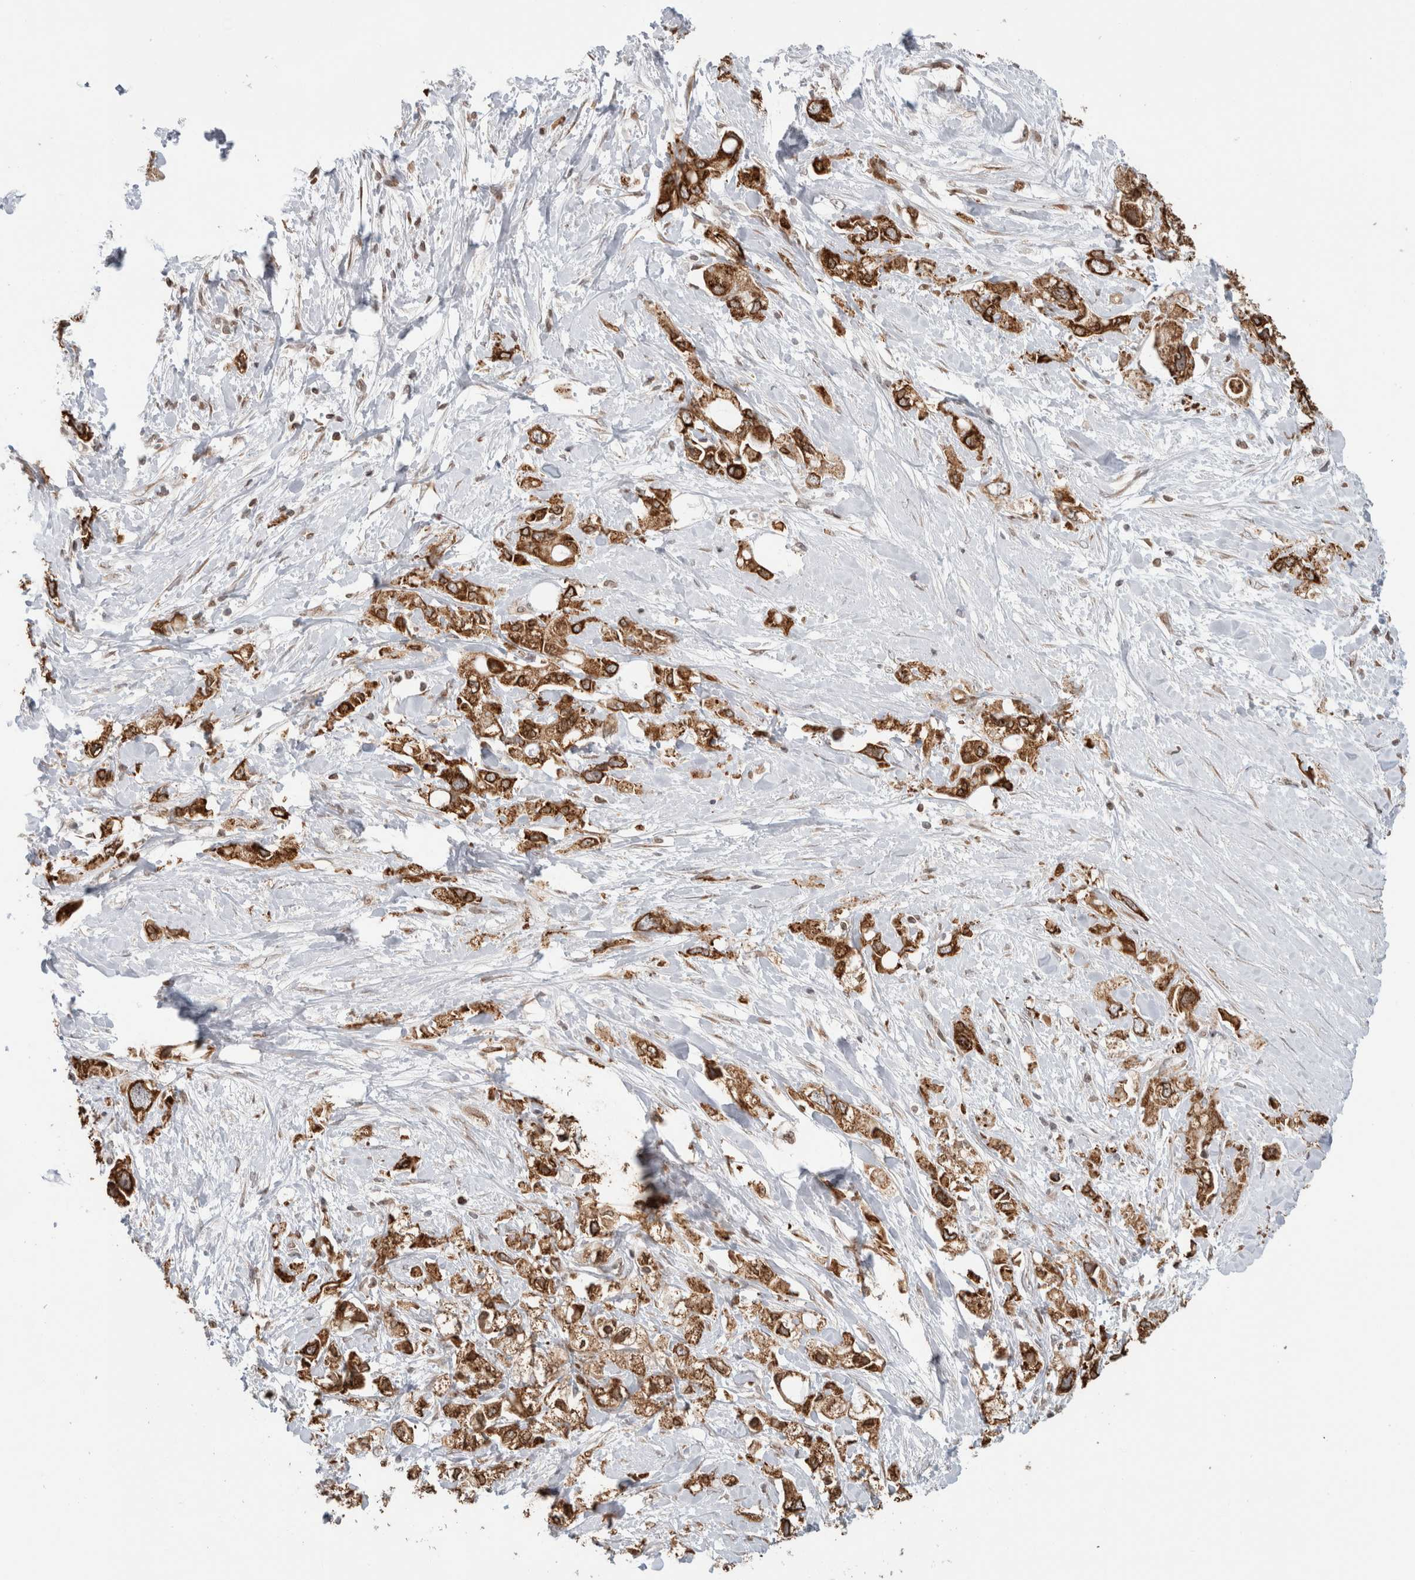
{"staining": {"intensity": "strong", "quantity": ">75%", "location": "cytoplasmic/membranous"}, "tissue": "pancreatic cancer", "cell_type": "Tumor cells", "image_type": "cancer", "snomed": [{"axis": "morphology", "description": "Adenocarcinoma, NOS"}, {"axis": "topography", "description": "Pancreas"}], "caption": "Protein staining of pancreatic adenocarcinoma tissue demonstrates strong cytoplasmic/membranous positivity in about >75% of tumor cells. The protein of interest is shown in brown color, while the nuclei are stained blue.", "gene": "RBMX2", "patient": {"sex": "female", "age": 56}}